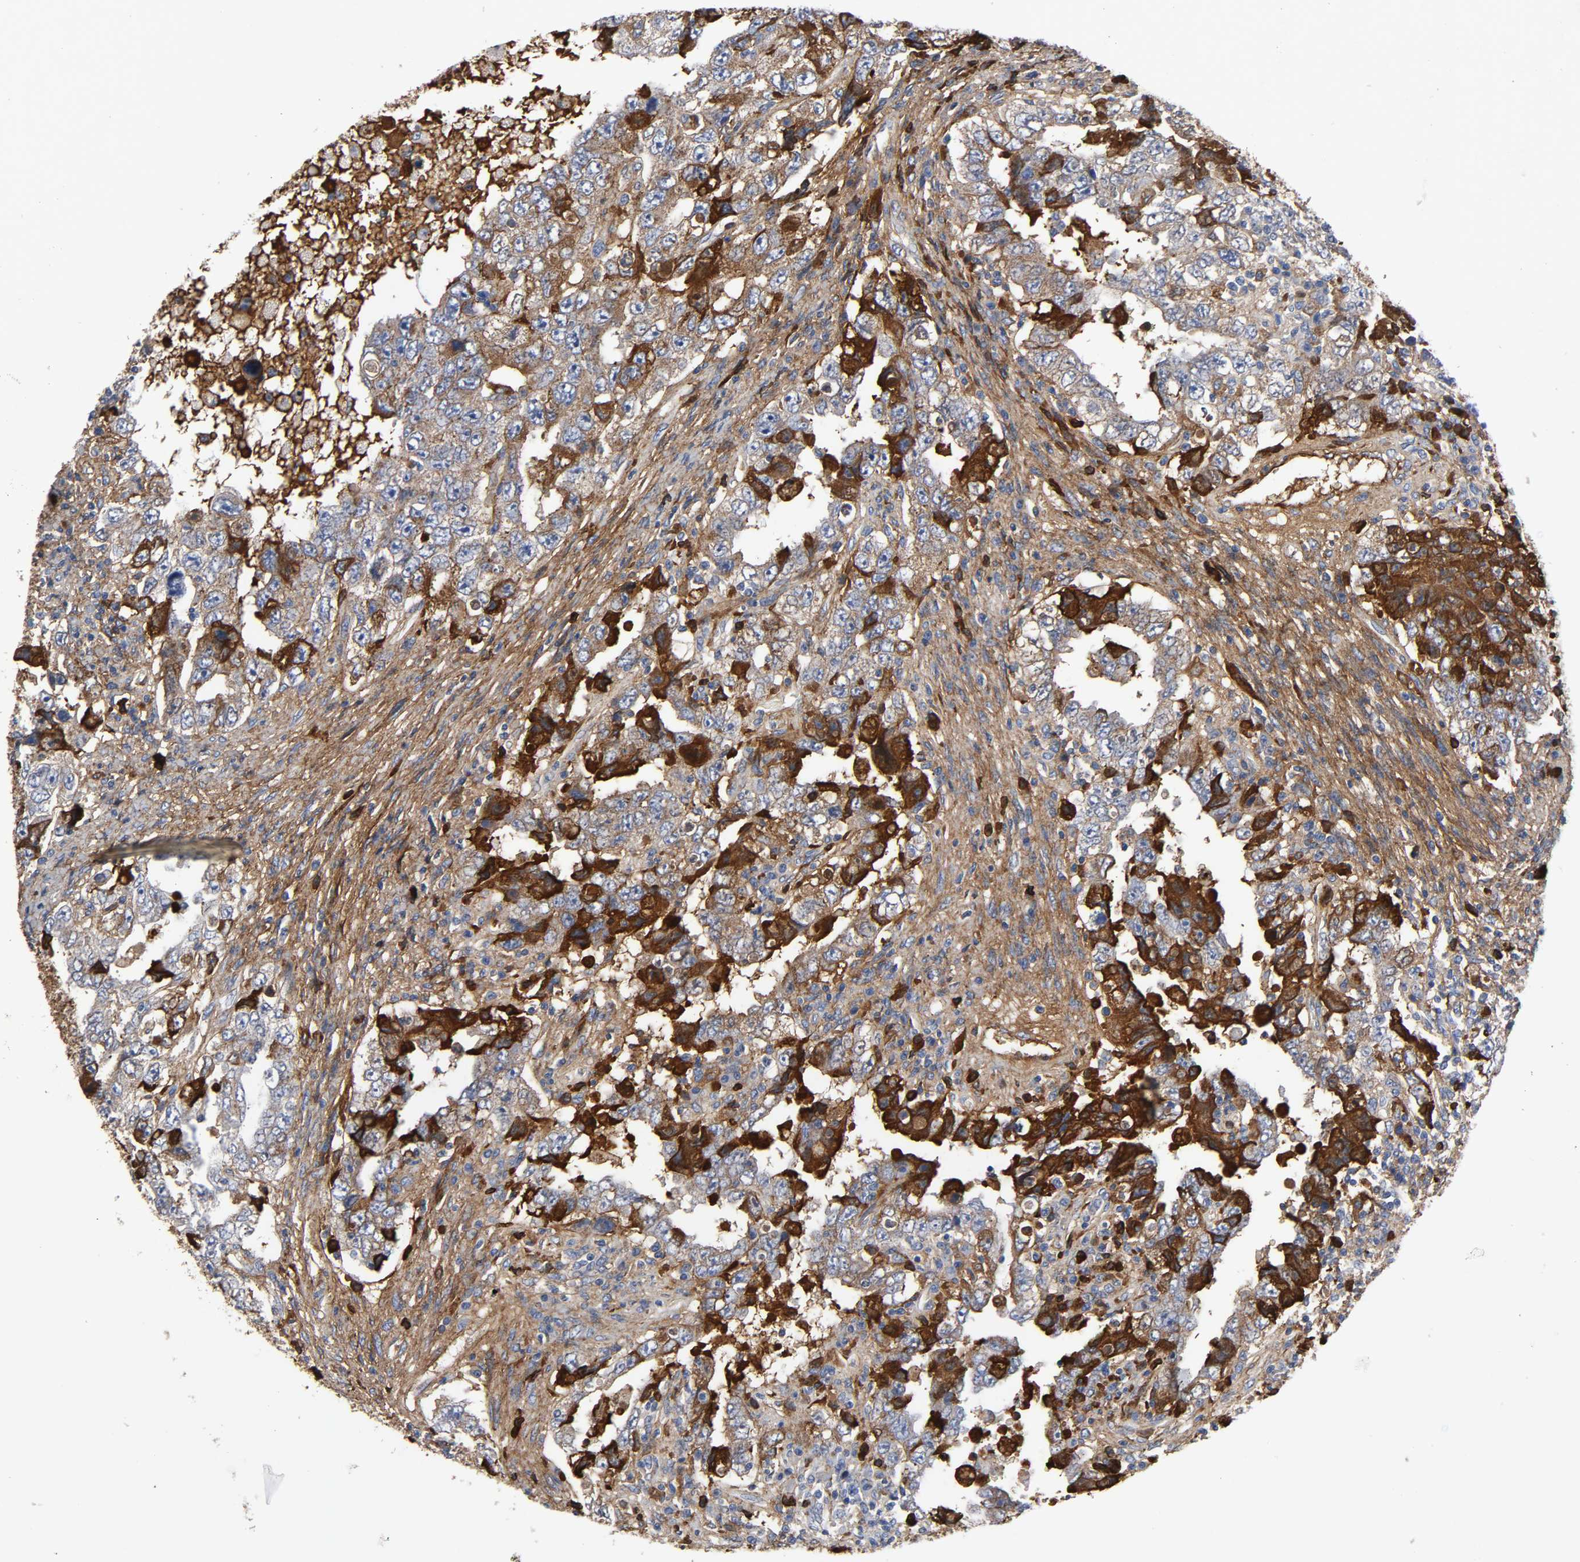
{"staining": {"intensity": "strong", "quantity": "25%-75%", "location": "cytoplasmic/membranous"}, "tissue": "testis cancer", "cell_type": "Tumor cells", "image_type": "cancer", "snomed": [{"axis": "morphology", "description": "Carcinoma, Embryonal, NOS"}, {"axis": "topography", "description": "Testis"}], "caption": "The histopathology image exhibits a brown stain indicating the presence of a protein in the cytoplasmic/membranous of tumor cells in testis cancer. Using DAB (brown) and hematoxylin (blue) stains, captured at high magnification using brightfield microscopy.", "gene": "FBLN1", "patient": {"sex": "male", "age": 26}}